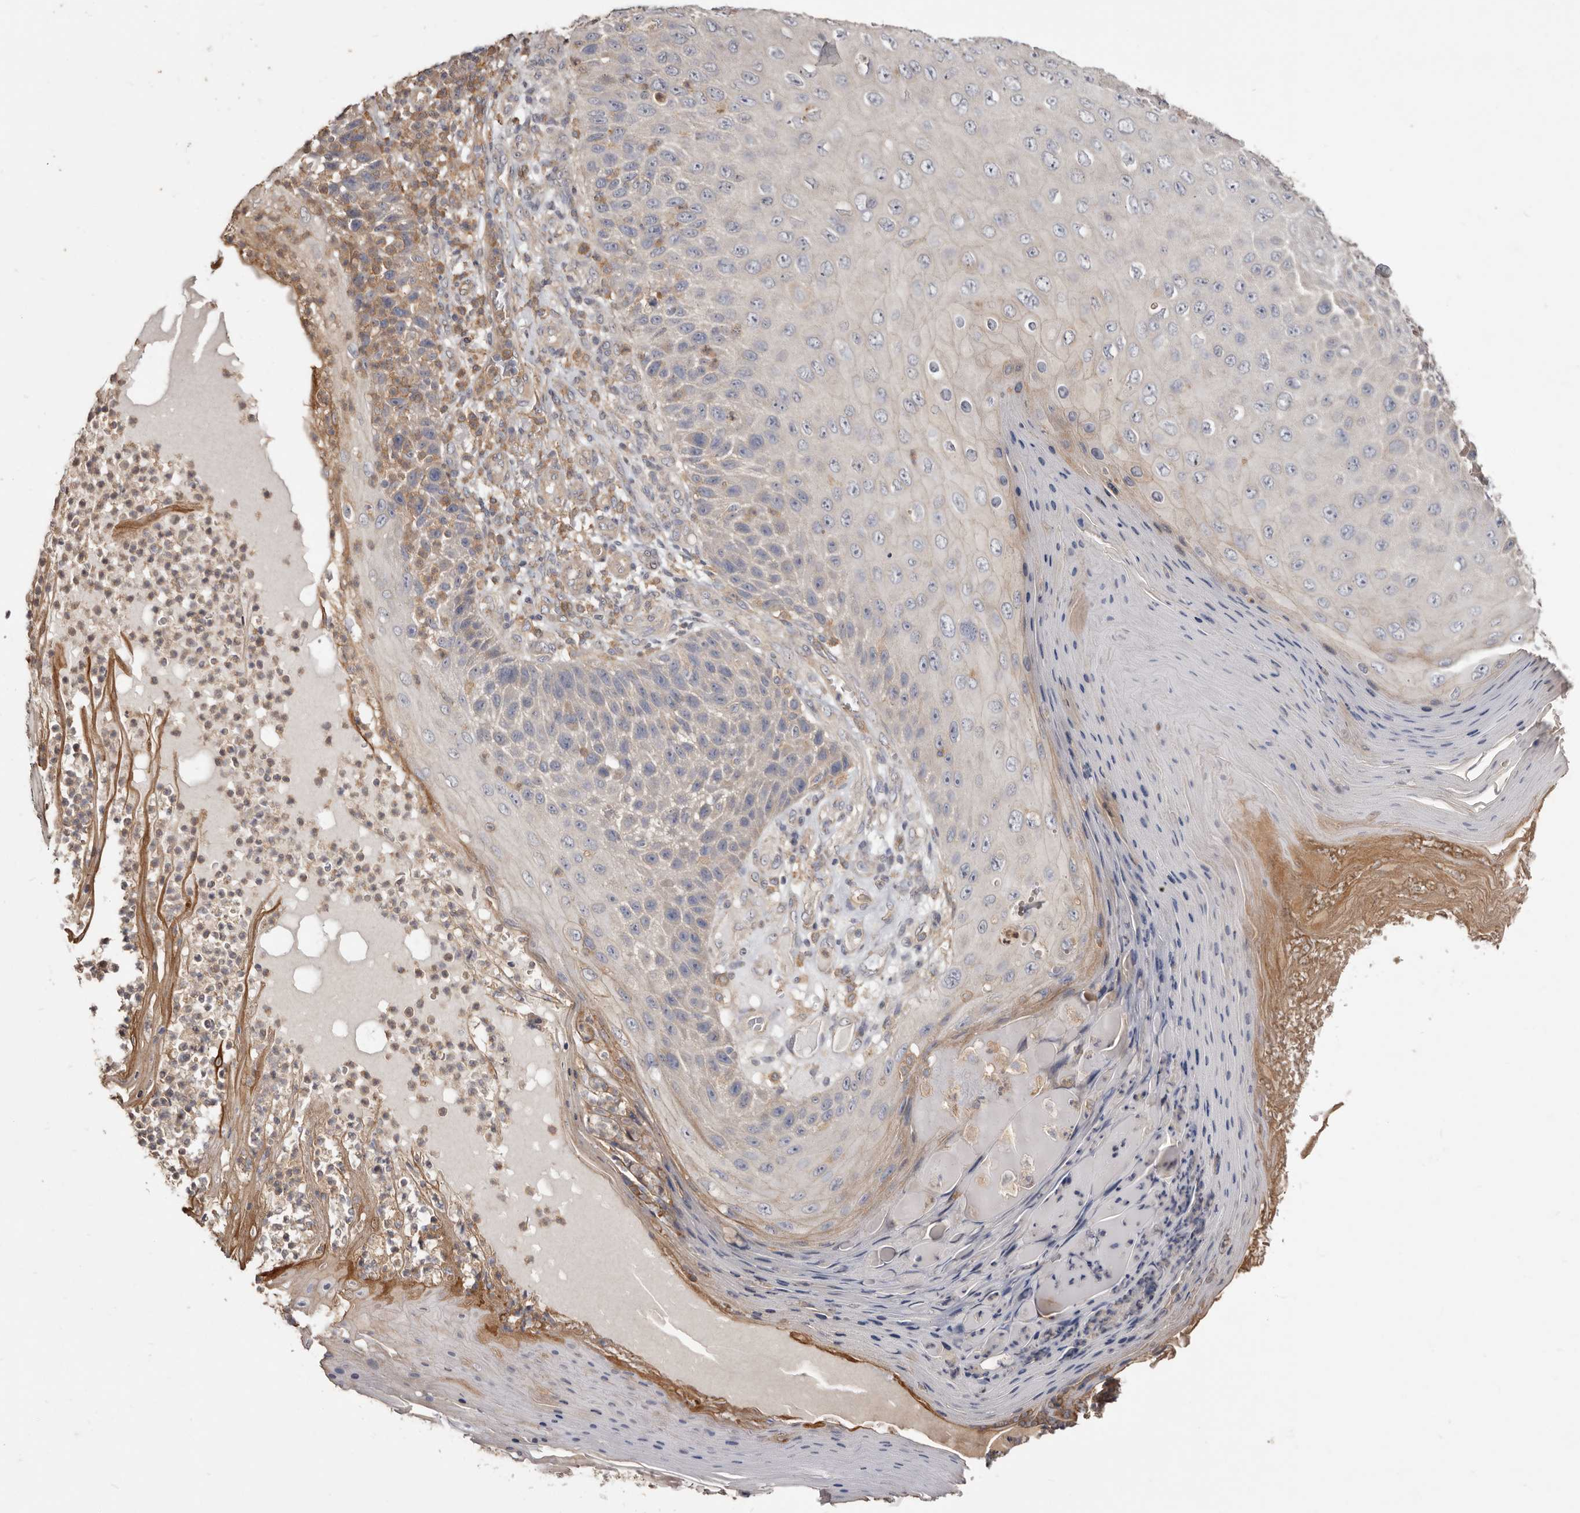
{"staining": {"intensity": "negative", "quantity": "none", "location": "none"}, "tissue": "skin cancer", "cell_type": "Tumor cells", "image_type": "cancer", "snomed": [{"axis": "morphology", "description": "Squamous cell carcinoma, NOS"}, {"axis": "topography", "description": "Skin"}], "caption": "High power microscopy photomicrograph of an IHC histopathology image of skin squamous cell carcinoma, revealing no significant positivity in tumor cells.", "gene": "LRRC25", "patient": {"sex": "female", "age": 88}}